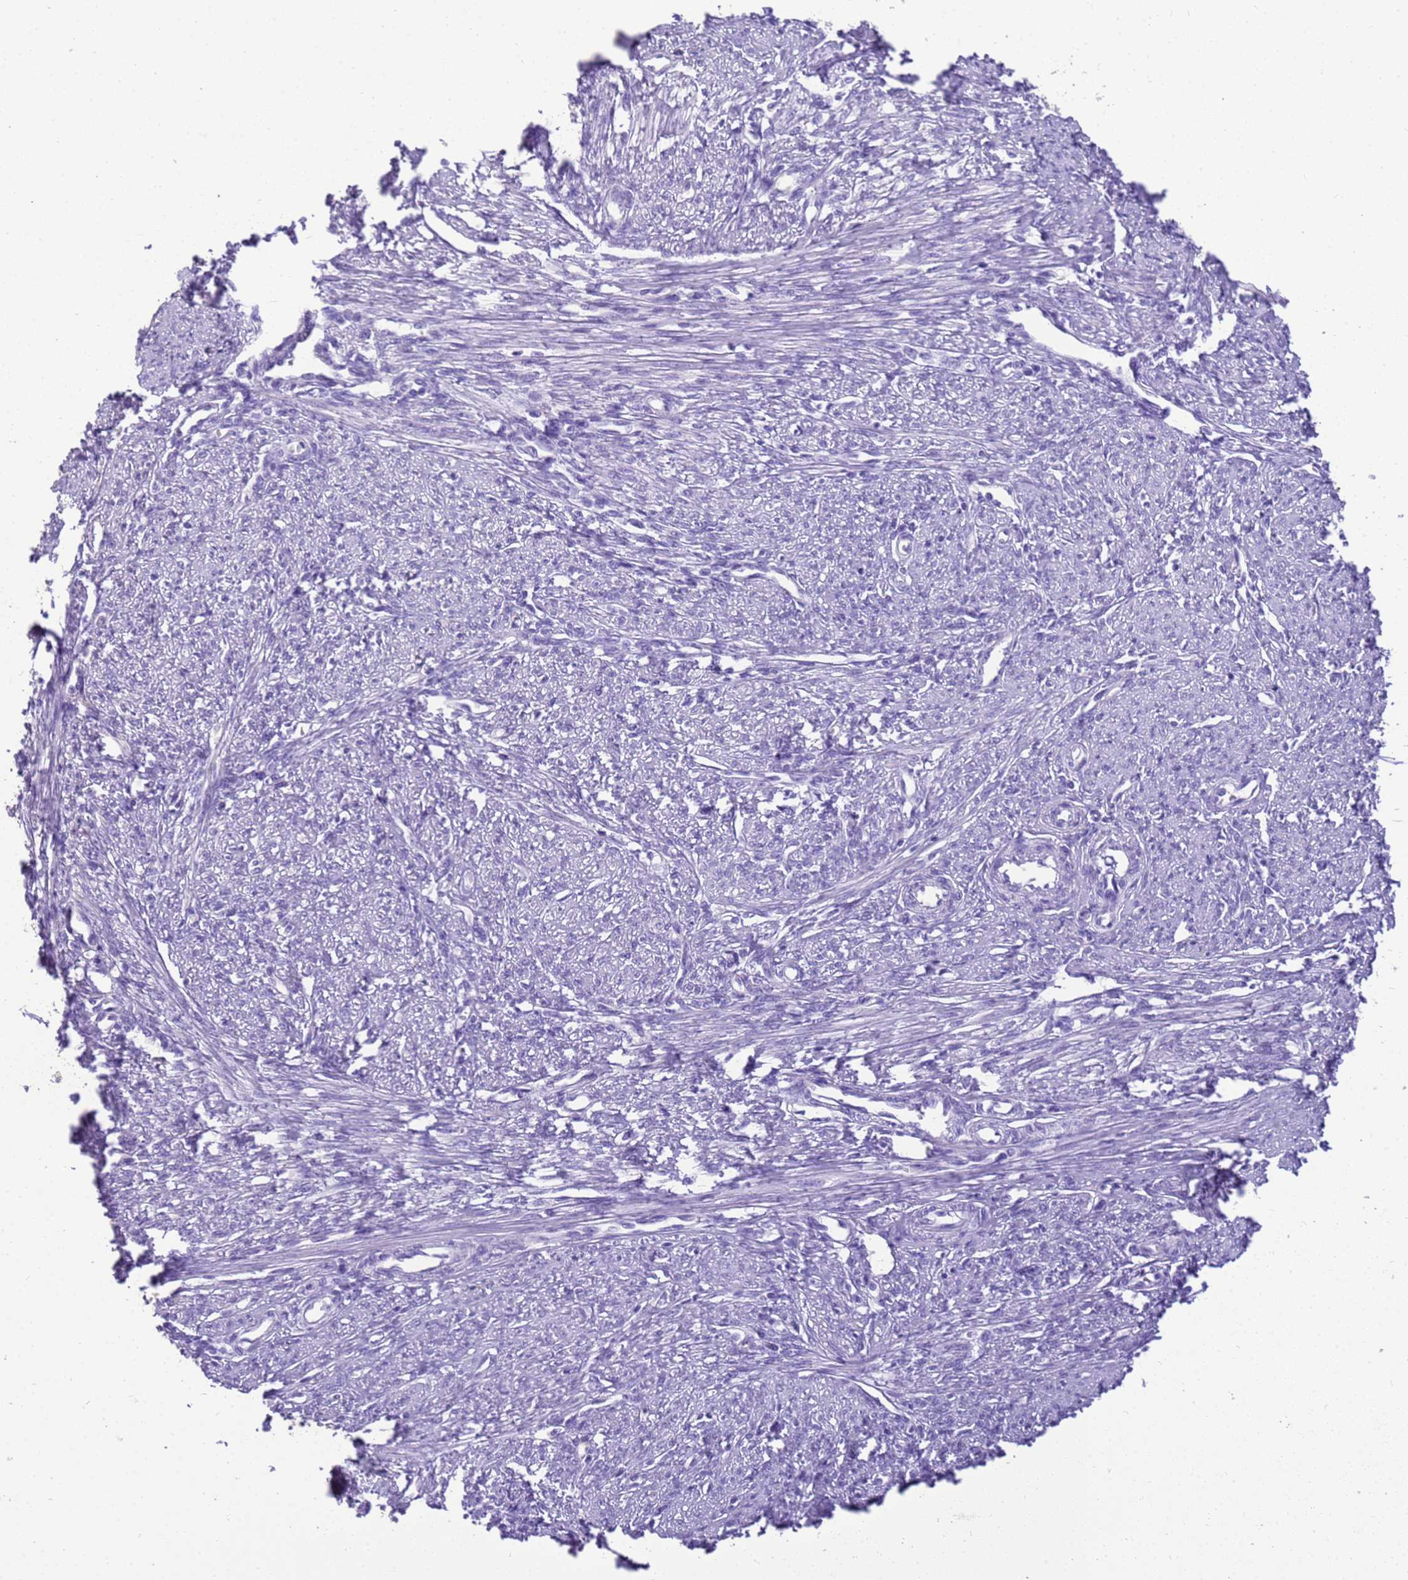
{"staining": {"intensity": "negative", "quantity": "none", "location": "none"}, "tissue": "smooth muscle", "cell_type": "Smooth muscle cells", "image_type": "normal", "snomed": [{"axis": "morphology", "description": "Normal tissue, NOS"}, {"axis": "topography", "description": "Smooth muscle"}, {"axis": "topography", "description": "Uterus"}], "caption": "The immunohistochemistry histopathology image has no significant staining in smooth muscle cells of smooth muscle. (Immunohistochemistry (ihc), brightfield microscopy, high magnification).", "gene": "STATH", "patient": {"sex": "female", "age": 59}}